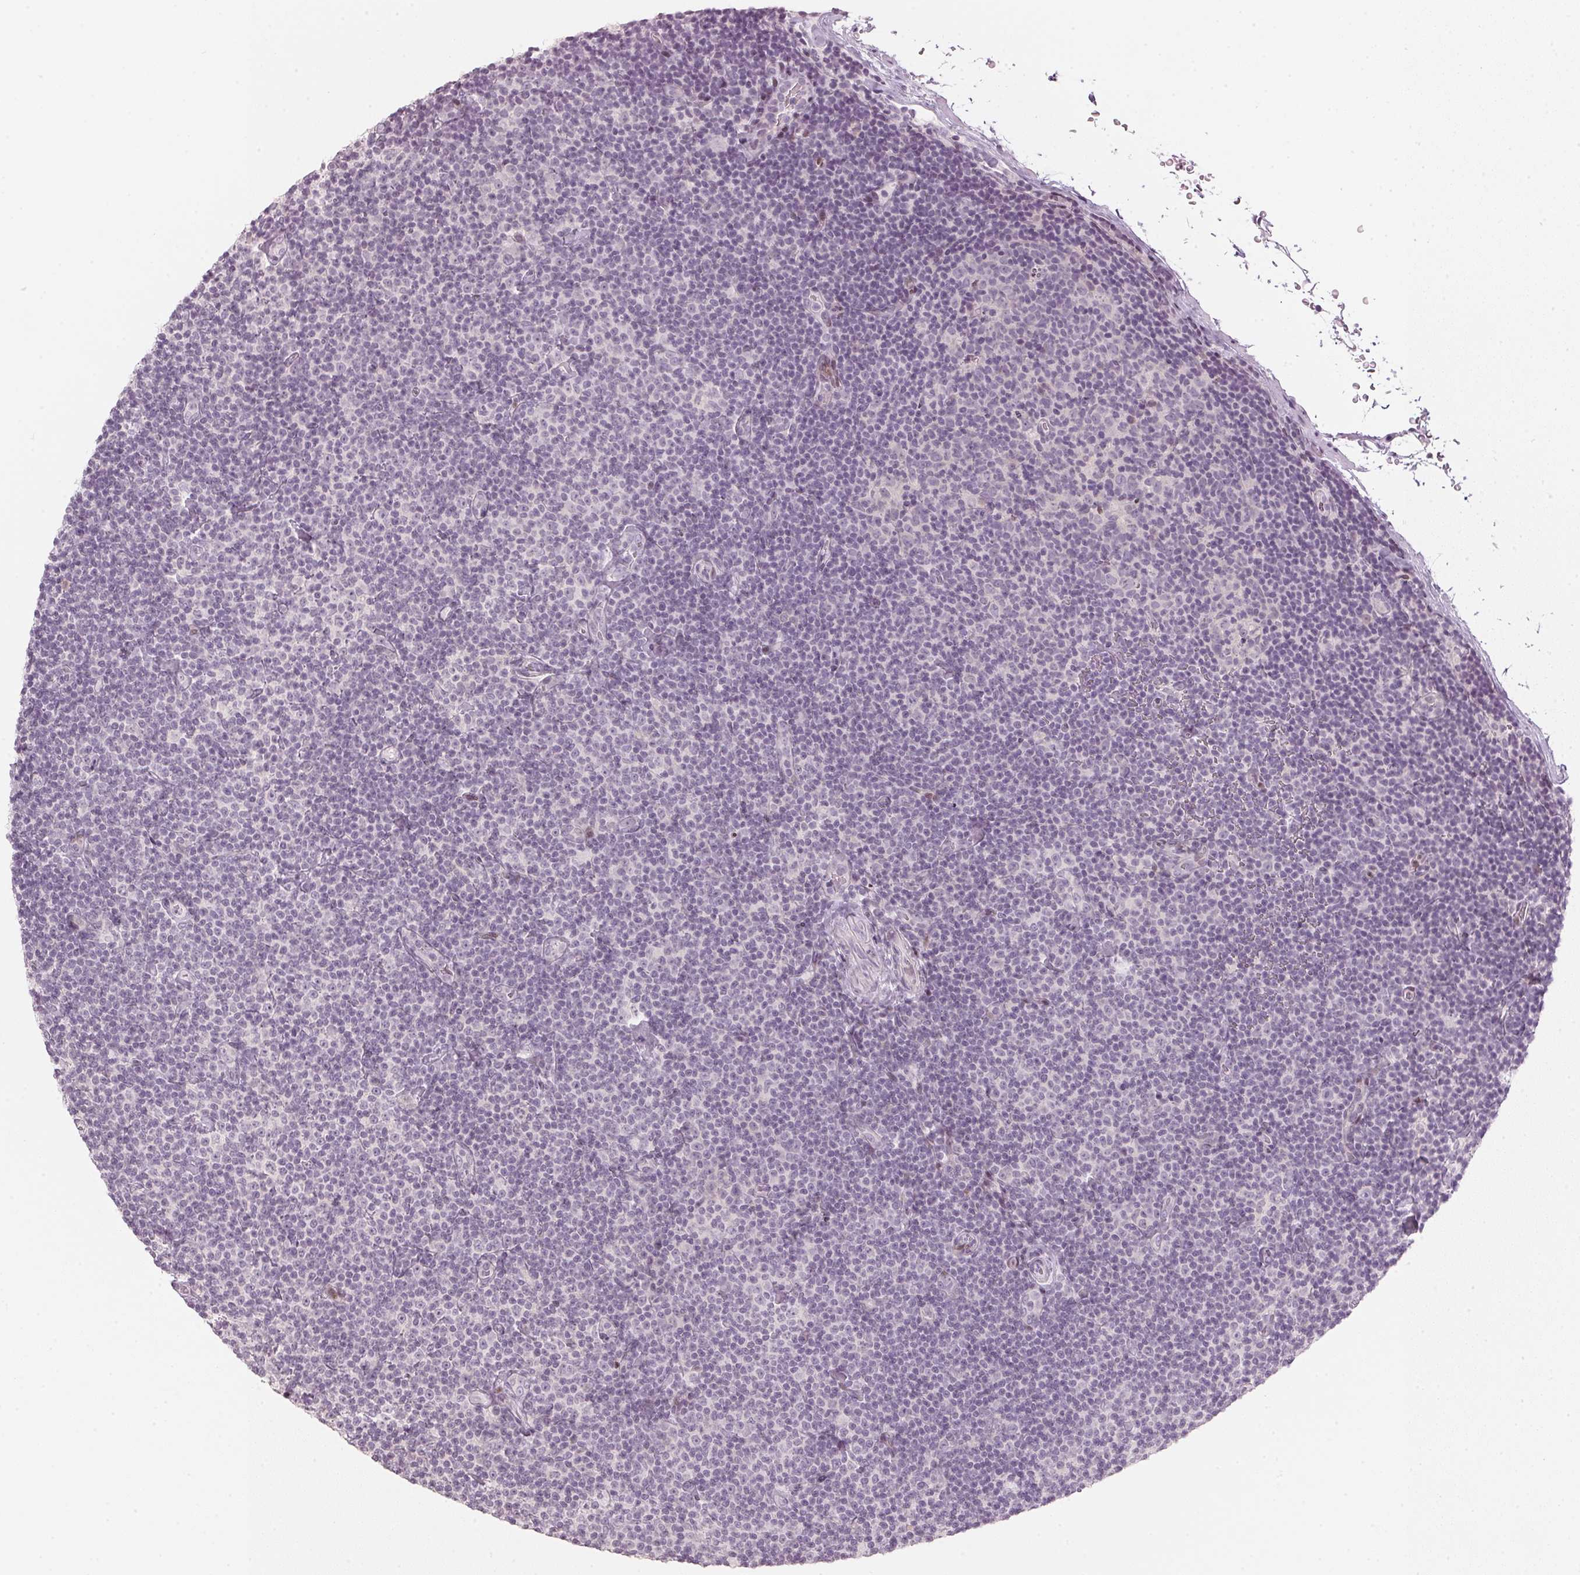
{"staining": {"intensity": "negative", "quantity": "none", "location": "none"}, "tissue": "lymphoma", "cell_type": "Tumor cells", "image_type": "cancer", "snomed": [{"axis": "morphology", "description": "Malignant lymphoma, non-Hodgkin's type, Low grade"}, {"axis": "topography", "description": "Lymph node"}], "caption": "Immunohistochemistry (IHC) image of human lymphoma stained for a protein (brown), which exhibits no staining in tumor cells.", "gene": "SFRP4", "patient": {"sex": "male", "age": 81}}